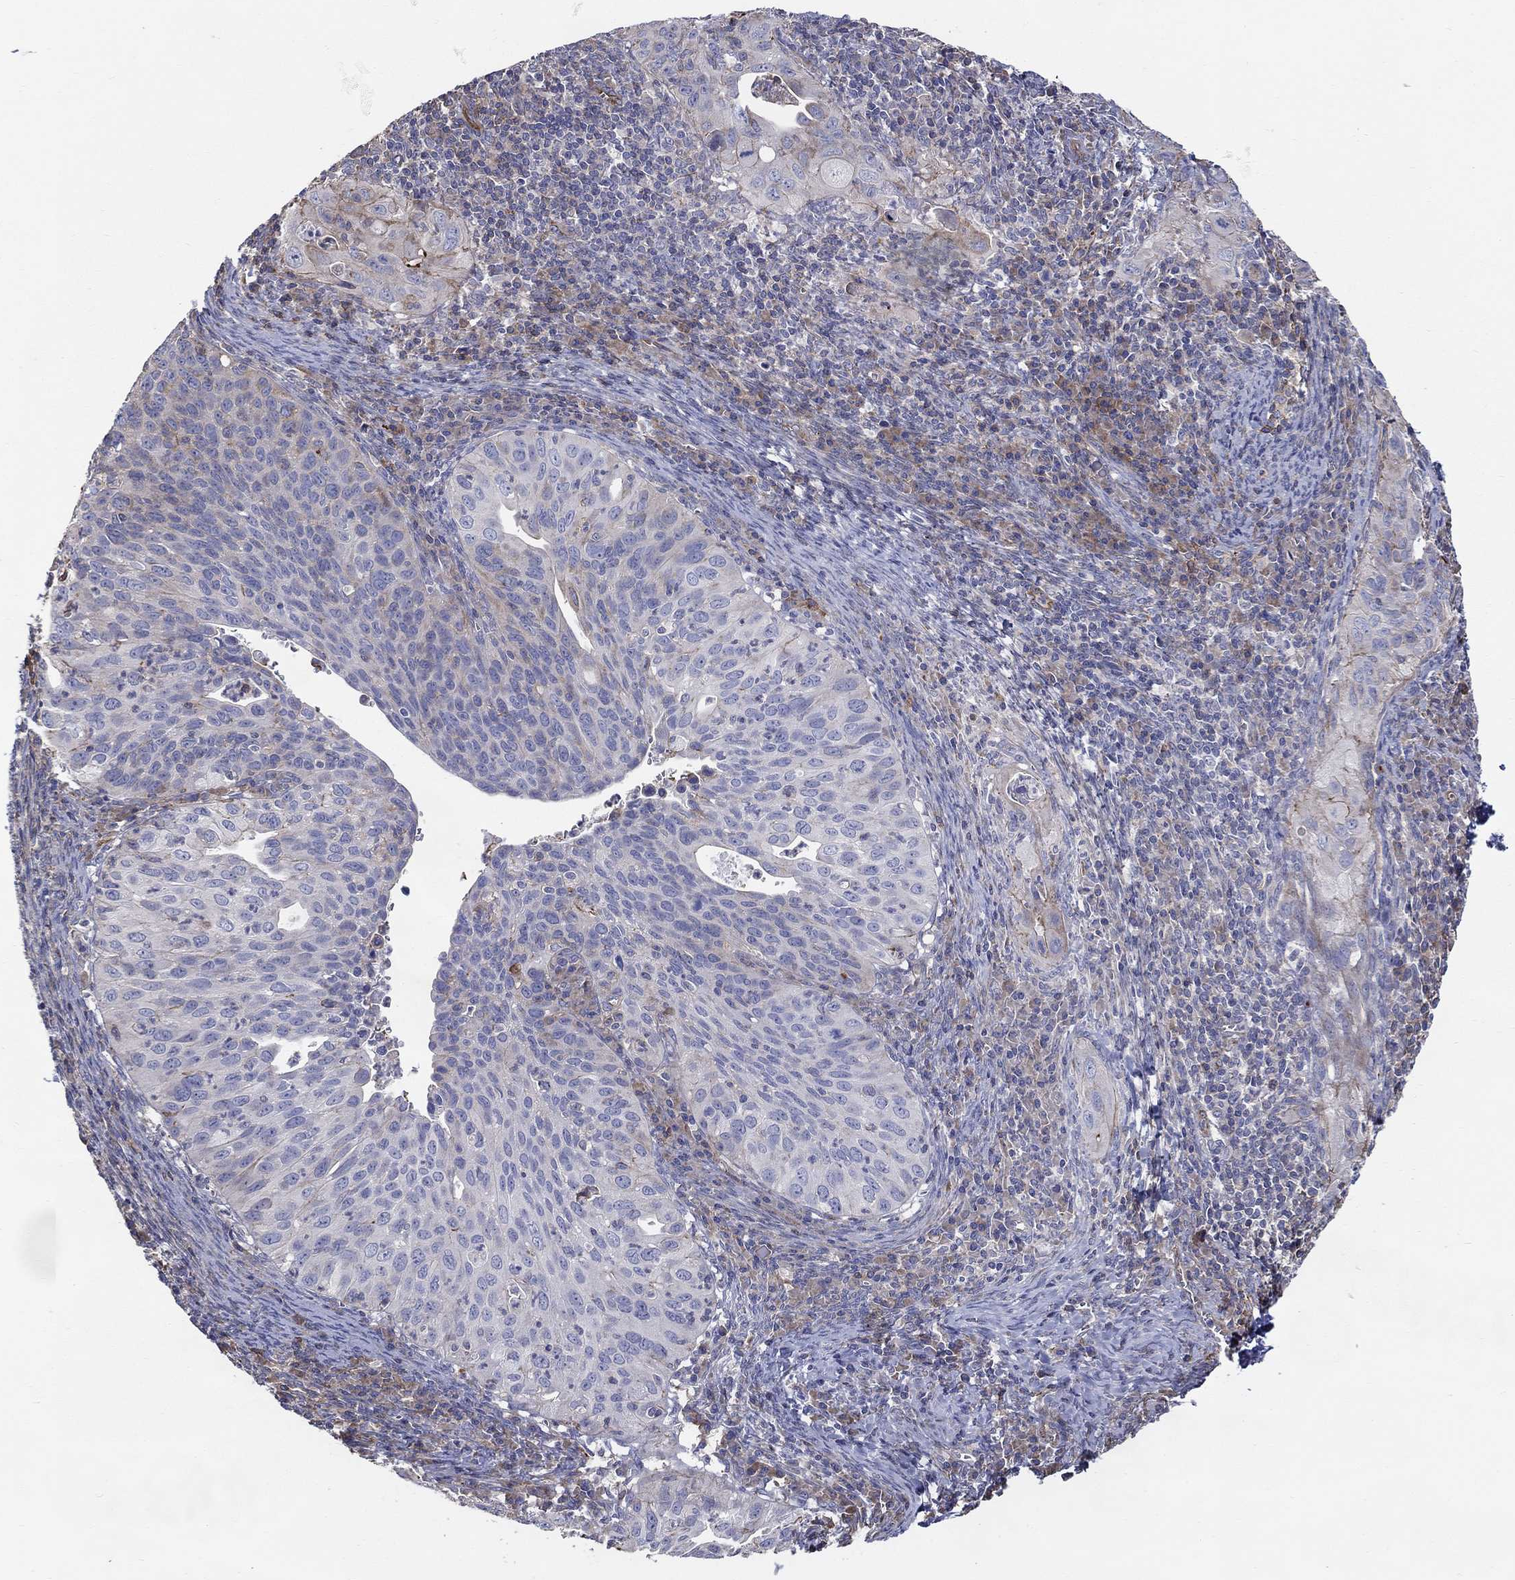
{"staining": {"intensity": "weak", "quantity": "<25%", "location": "cytoplasmic/membranous"}, "tissue": "cervical cancer", "cell_type": "Tumor cells", "image_type": "cancer", "snomed": [{"axis": "morphology", "description": "Squamous cell carcinoma, NOS"}, {"axis": "topography", "description": "Cervix"}], "caption": "IHC photomicrograph of neoplastic tissue: cervical cancer (squamous cell carcinoma) stained with DAB (3,3'-diaminobenzidine) displays no significant protein staining in tumor cells.", "gene": "NPHP1", "patient": {"sex": "female", "age": 26}}